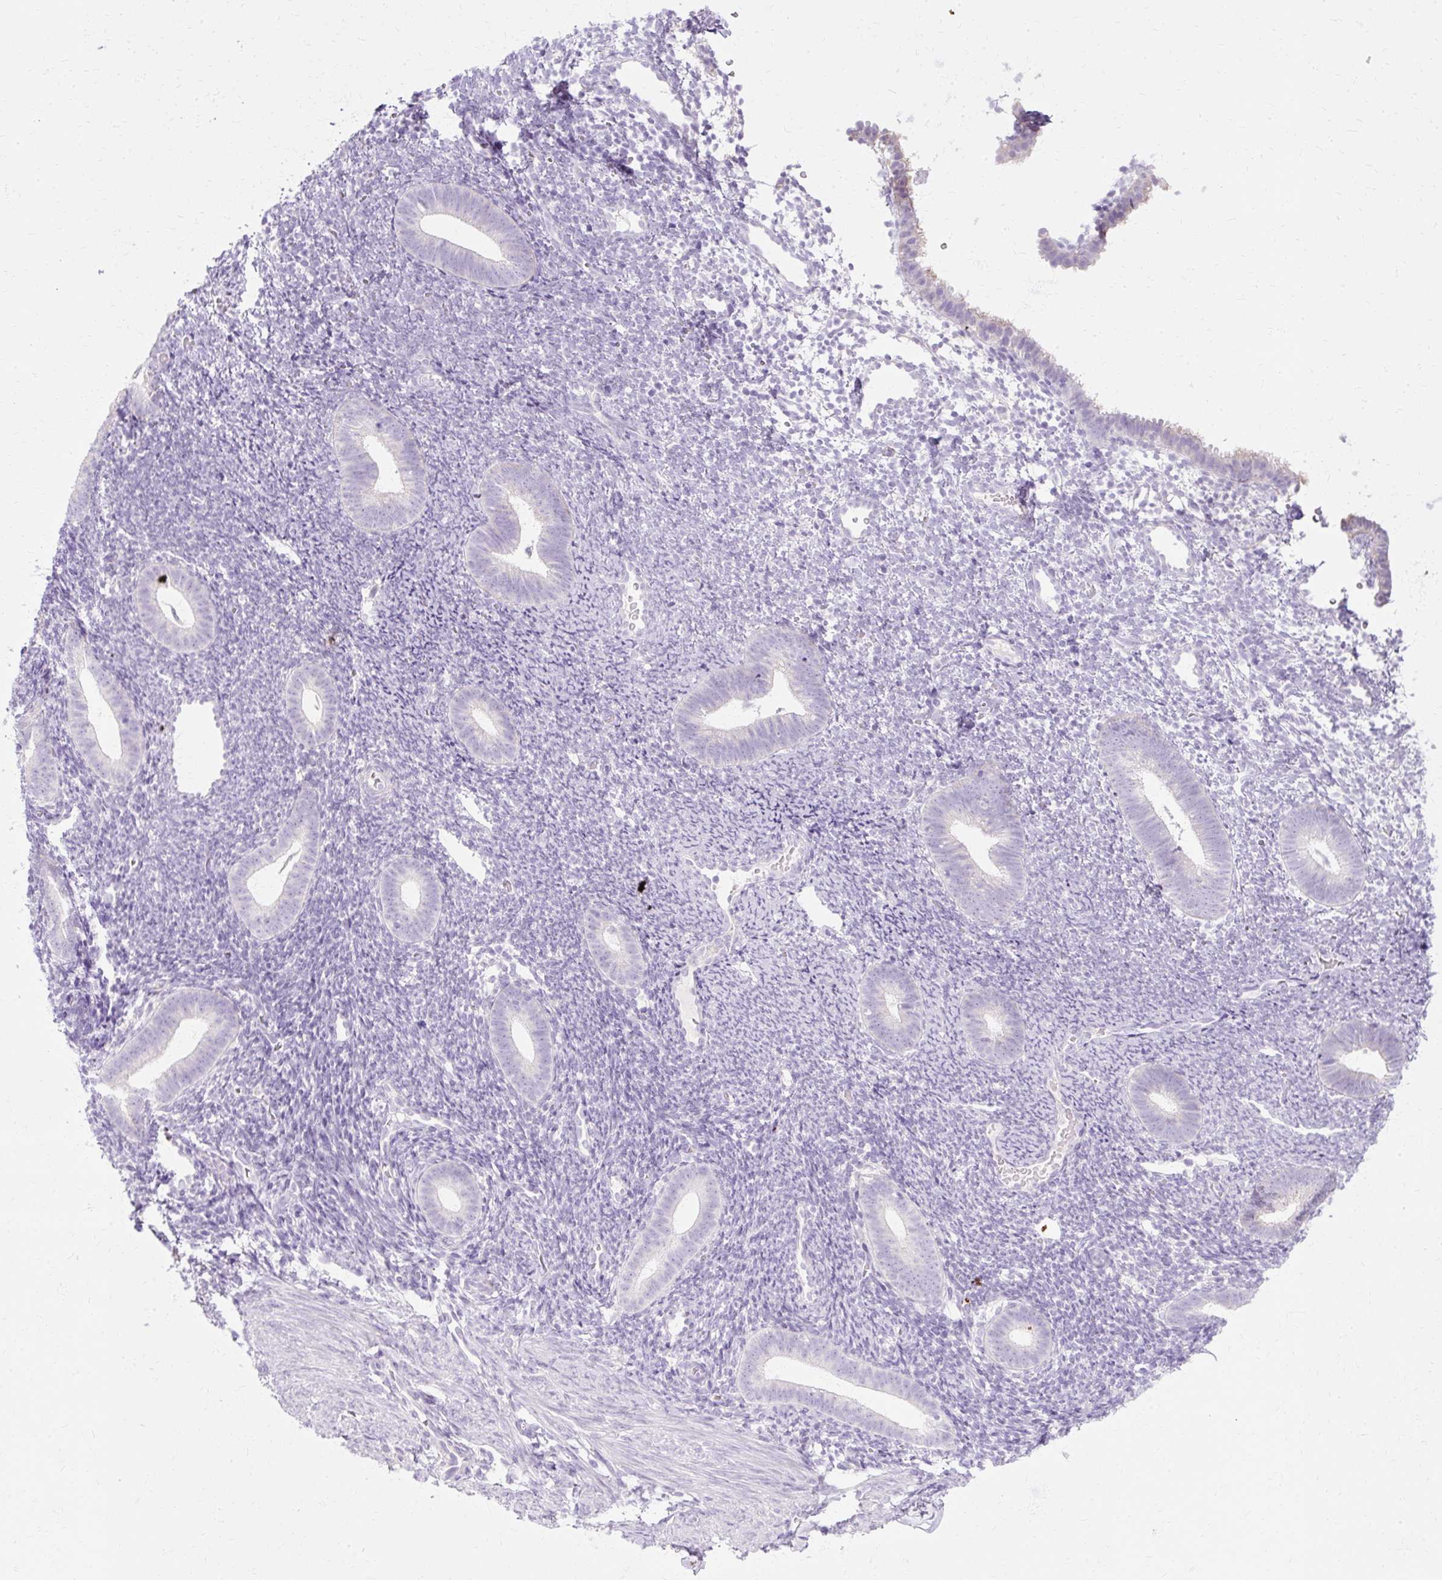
{"staining": {"intensity": "negative", "quantity": "none", "location": "none"}, "tissue": "endometrium", "cell_type": "Cells in endometrial stroma", "image_type": "normal", "snomed": [{"axis": "morphology", "description": "Normal tissue, NOS"}, {"axis": "topography", "description": "Endometrium"}], "caption": "This photomicrograph is of benign endometrium stained with immunohistochemistry (IHC) to label a protein in brown with the nuclei are counter-stained blue. There is no positivity in cells in endometrial stroma.", "gene": "HSD11B1", "patient": {"sex": "female", "age": 39}}